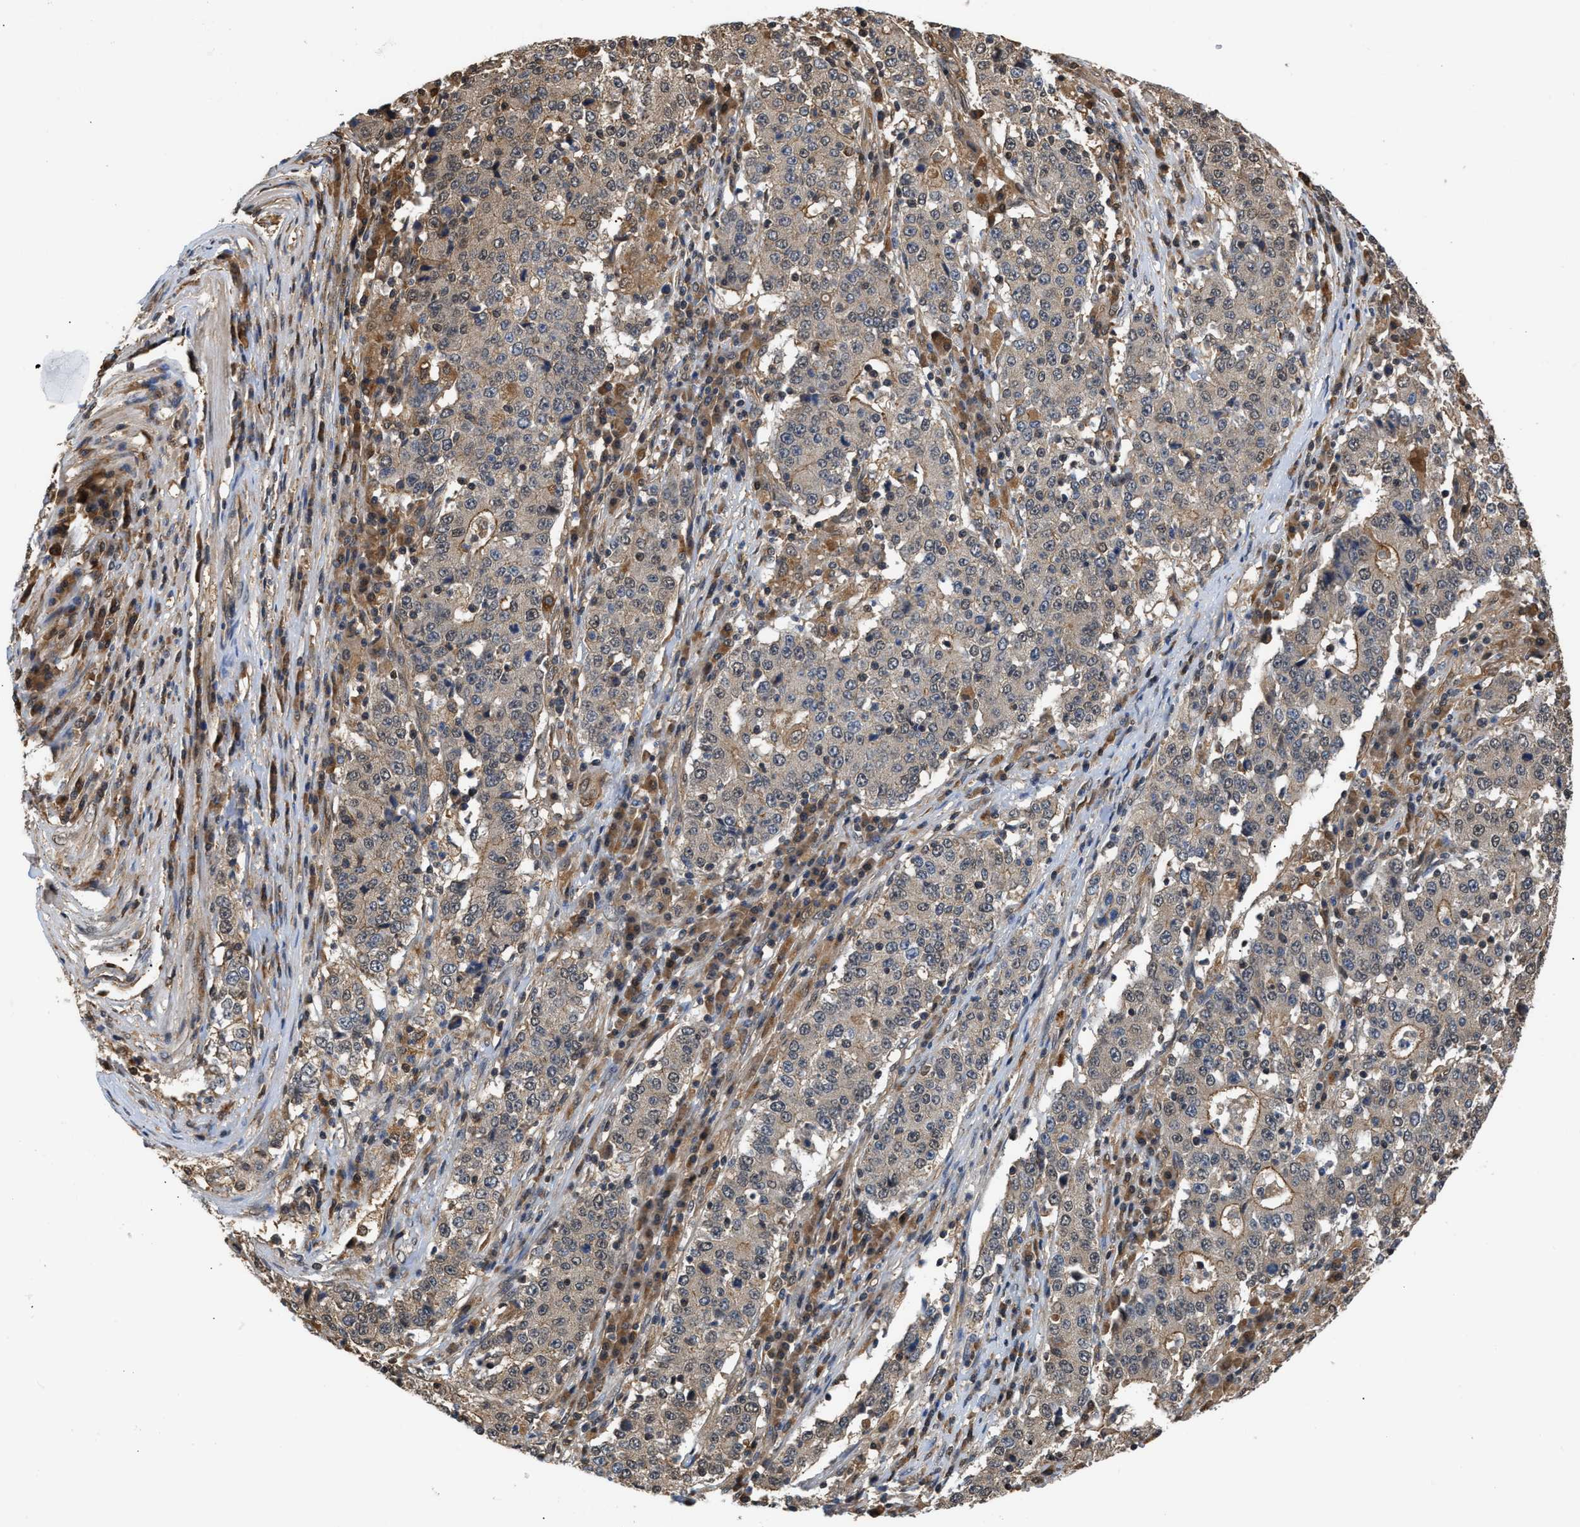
{"staining": {"intensity": "moderate", "quantity": "<25%", "location": "cytoplasmic/membranous"}, "tissue": "stomach cancer", "cell_type": "Tumor cells", "image_type": "cancer", "snomed": [{"axis": "morphology", "description": "Adenocarcinoma, NOS"}, {"axis": "topography", "description": "Stomach"}], "caption": "Brown immunohistochemical staining in human adenocarcinoma (stomach) shows moderate cytoplasmic/membranous staining in approximately <25% of tumor cells.", "gene": "SCAI", "patient": {"sex": "male", "age": 59}}